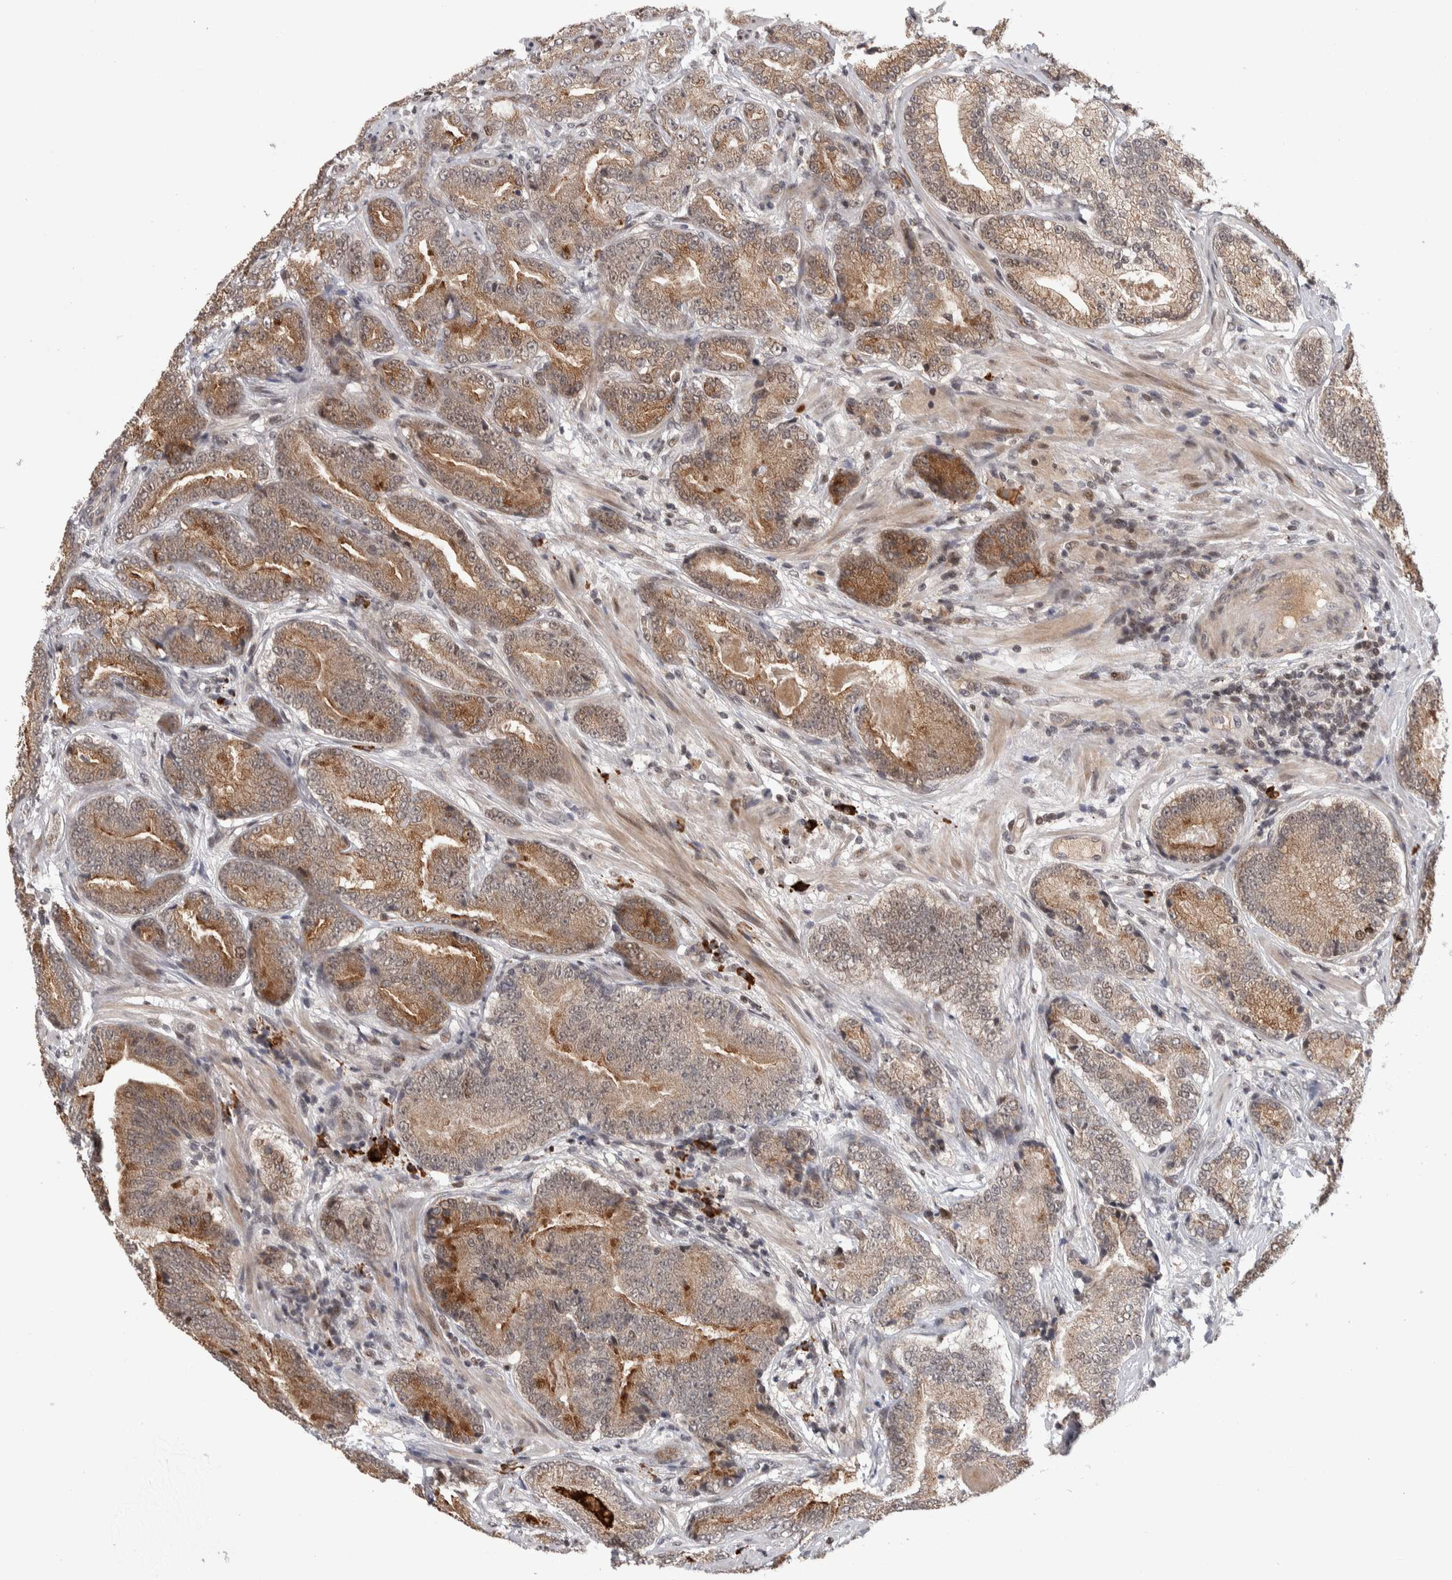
{"staining": {"intensity": "moderate", "quantity": ">75%", "location": "cytoplasmic/membranous"}, "tissue": "prostate cancer", "cell_type": "Tumor cells", "image_type": "cancer", "snomed": [{"axis": "morphology", "description": "Adenocarcinoma, High grade"}, {"axis": "topography", "description": "Prostate"}], "caption": "Moderate cytoplasmic/membranous staining is identified in approximately >75% of tumor cells in high-grade adenocarcinoma (prostate).", "gene": "ZNF592", "patient": {"sex": "male", "age": 55}}